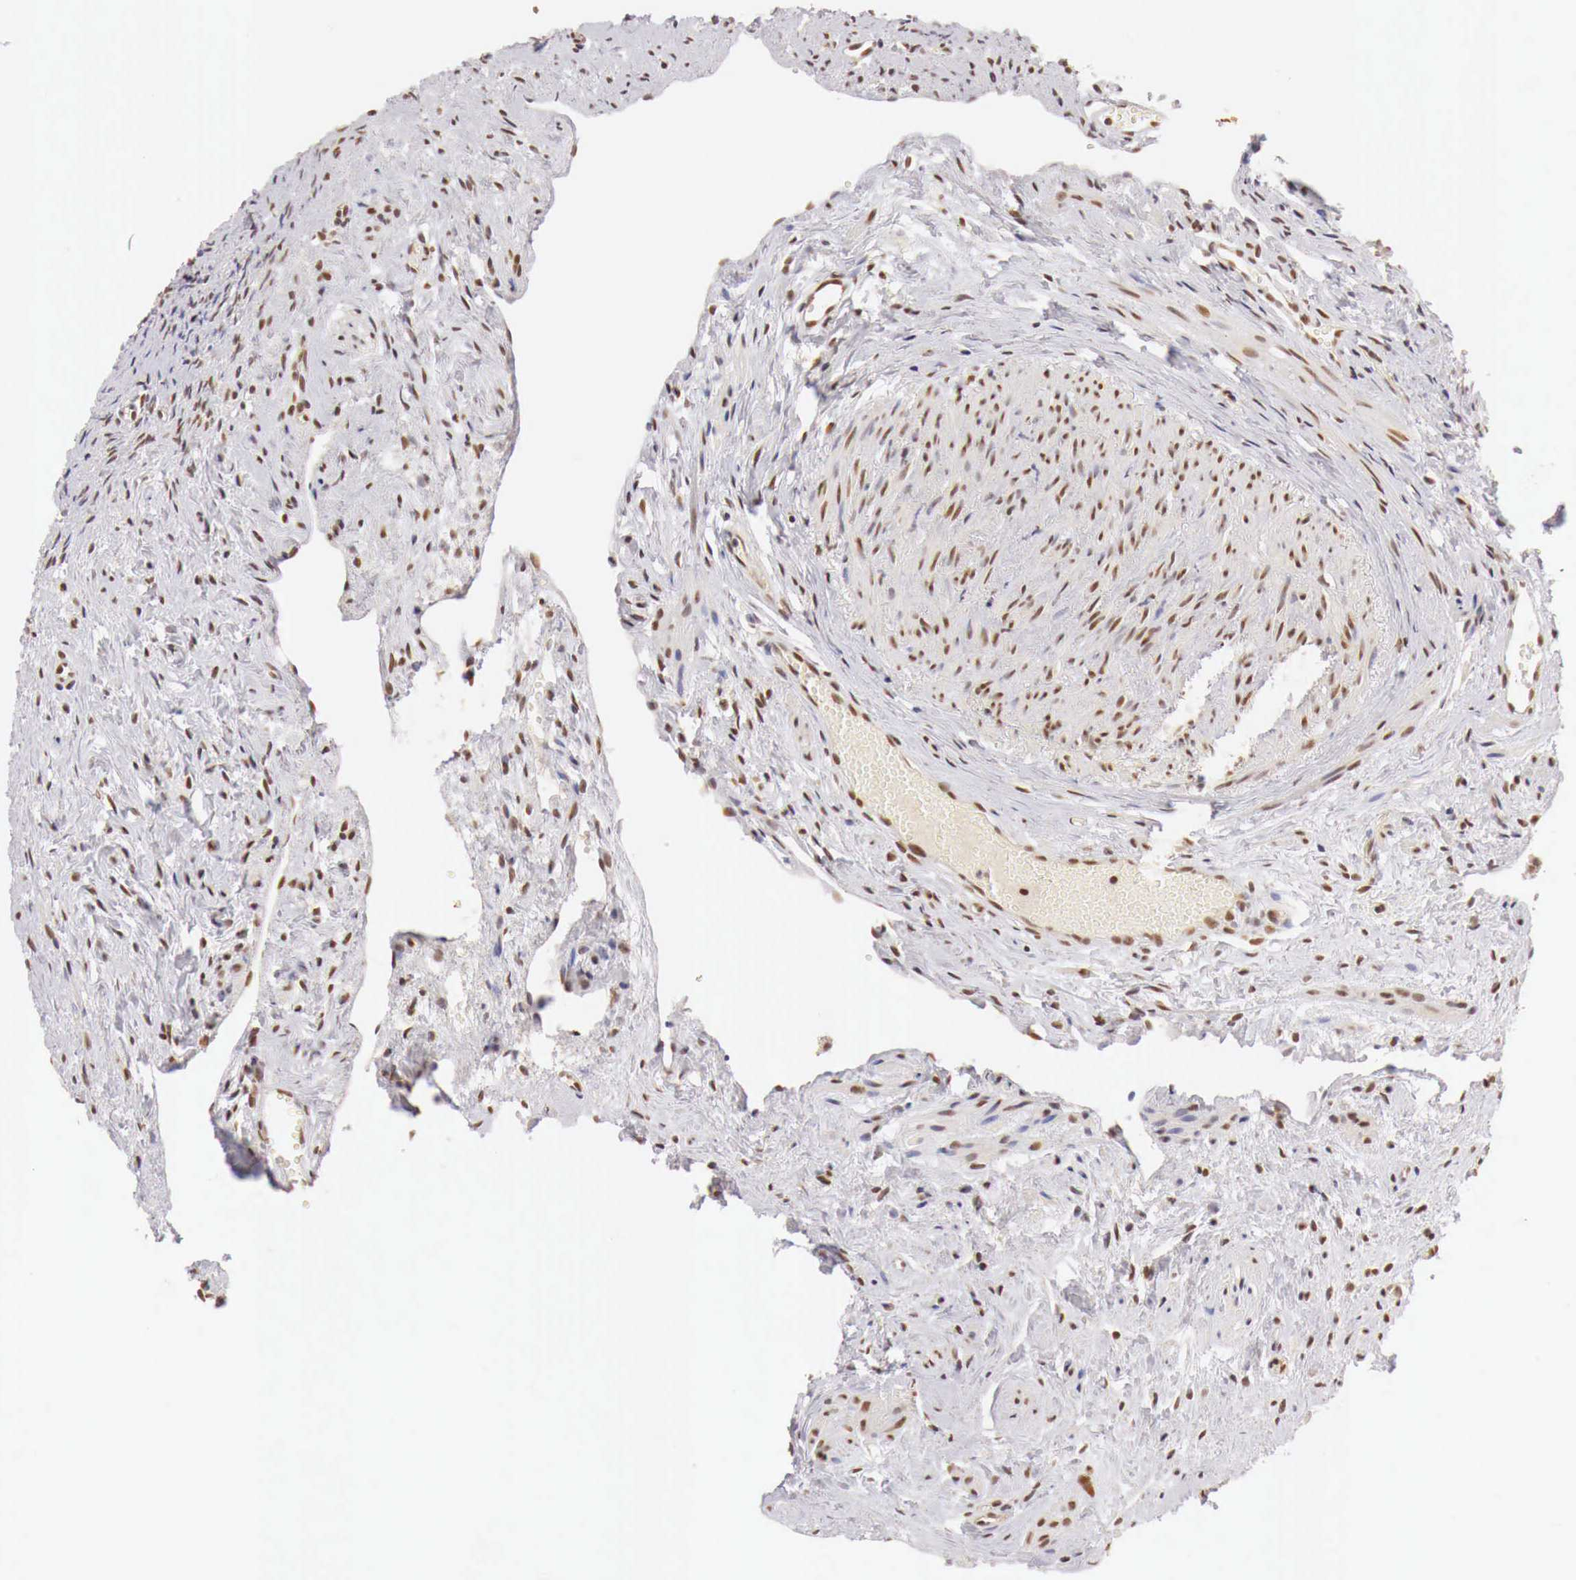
{"staining": {"intensity": "weak", "quantity": ">75%", "location": "cytoplasmic/membranous,nuclear"}, "tissue": "ovary", "cell_type": "Follicle cells", "image_type": "normal", "snomed": [{"axis": "morphology", "description": "Normal tissue, NOS"}, {"axis": "topography", "description": "Ovary"}], "caption": "Brown immunohistochemical staining in normal human ovary exhibits weak cytoplasmic/membranous,nuclear positivity in about >75% of follicle cells.", "gene": "GPKOW", "patient": {"sex": "female", "age": 63}}